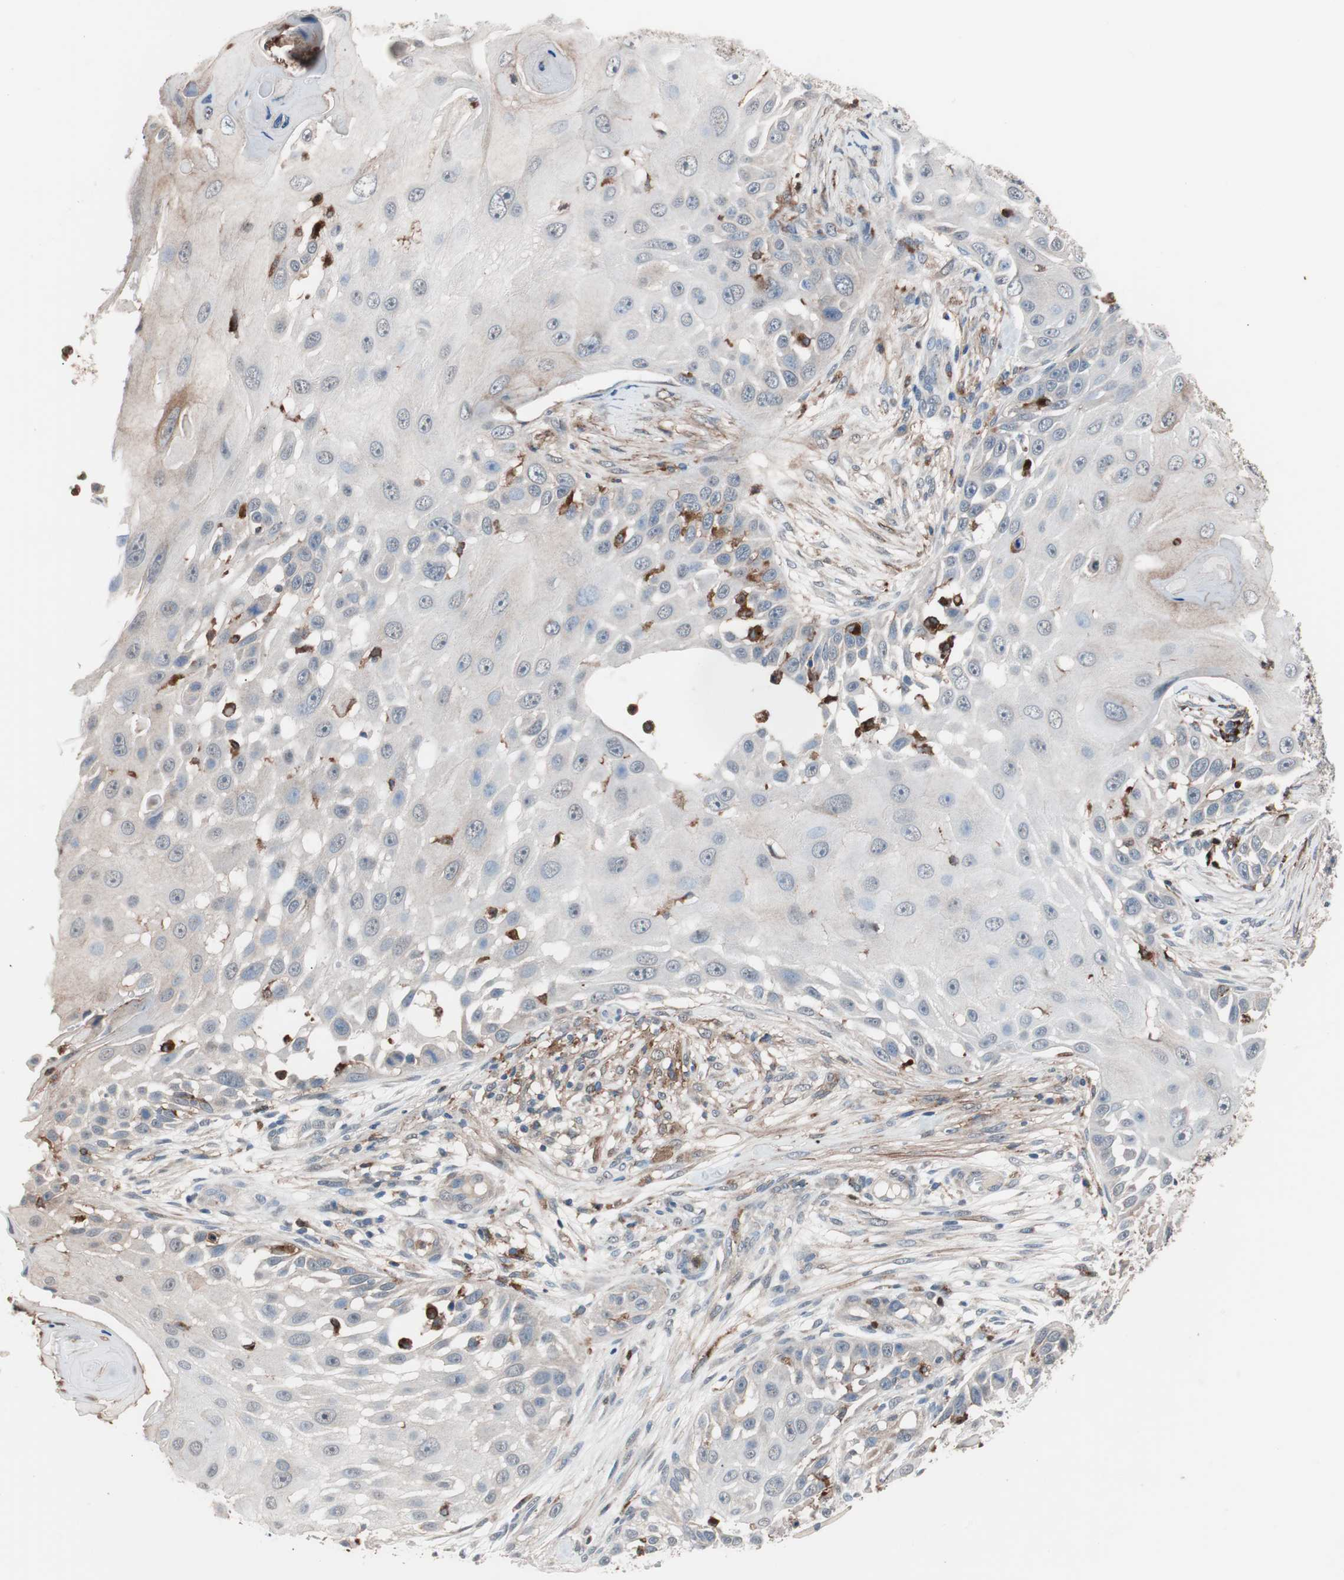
{"staining": {"intensity": "negative", "quantity": "none", "location": "none"}, "tissue": "skin cancer", "cell_type": "Tumor cells", "image_type": "cancer", "snomed": [{"axis": "morphology", "description": "Squamous cell carcinoma, NOS"}, {"axis": "topography", "description": "Skin"}], "caption": "High power microscopy histopathology image of an immunohistochemistry histopathology image of skin cancer, revealing no significant expression in tumor cells.", "gene": "LITAF", "patient": {"sex": "female", "age": 44}}